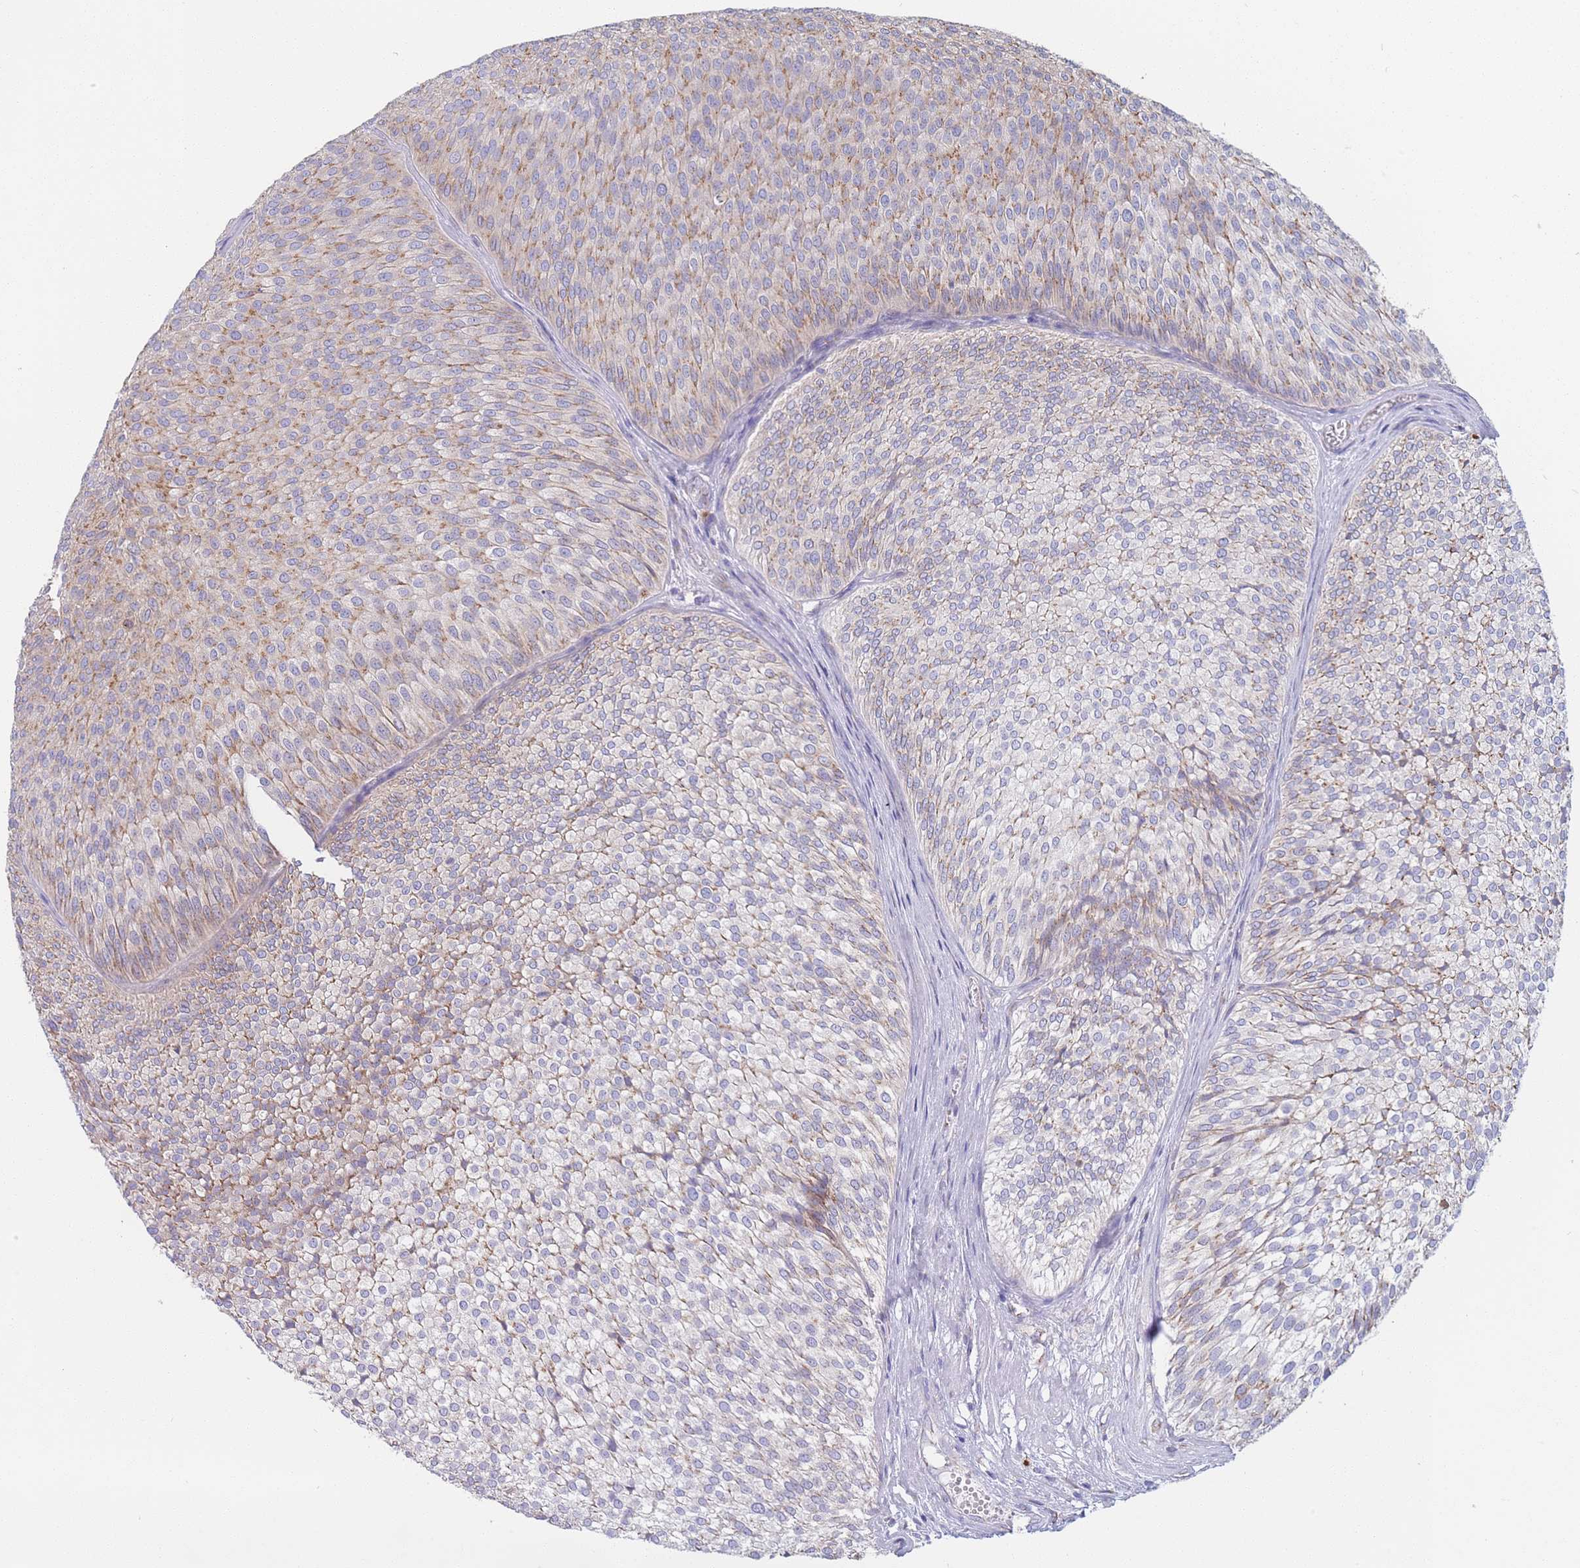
{"staining": {"intensity": "moderate", "quantity": "25%-75%", "location": "cytoplasmic/membranous"}, "tissue": "urothelial cancer", "cell_type": "Tumor cells", "image_type": "cancer", "snomed": [{"axis": "morphology", "description": "Urothelial carcinoma, Low grade"}, {"axis": "topography", "description": "Urinary bladder"}], "caption": "There is medium levels of moderate cytoplasmic/membranous expression in tumor cells of urothelial carcinoma (low-grade), as demonstrated by immunohistochemical staining (brown color).", "gene": "MRPL30", "patient": {"sex": "male", "age": 91}}